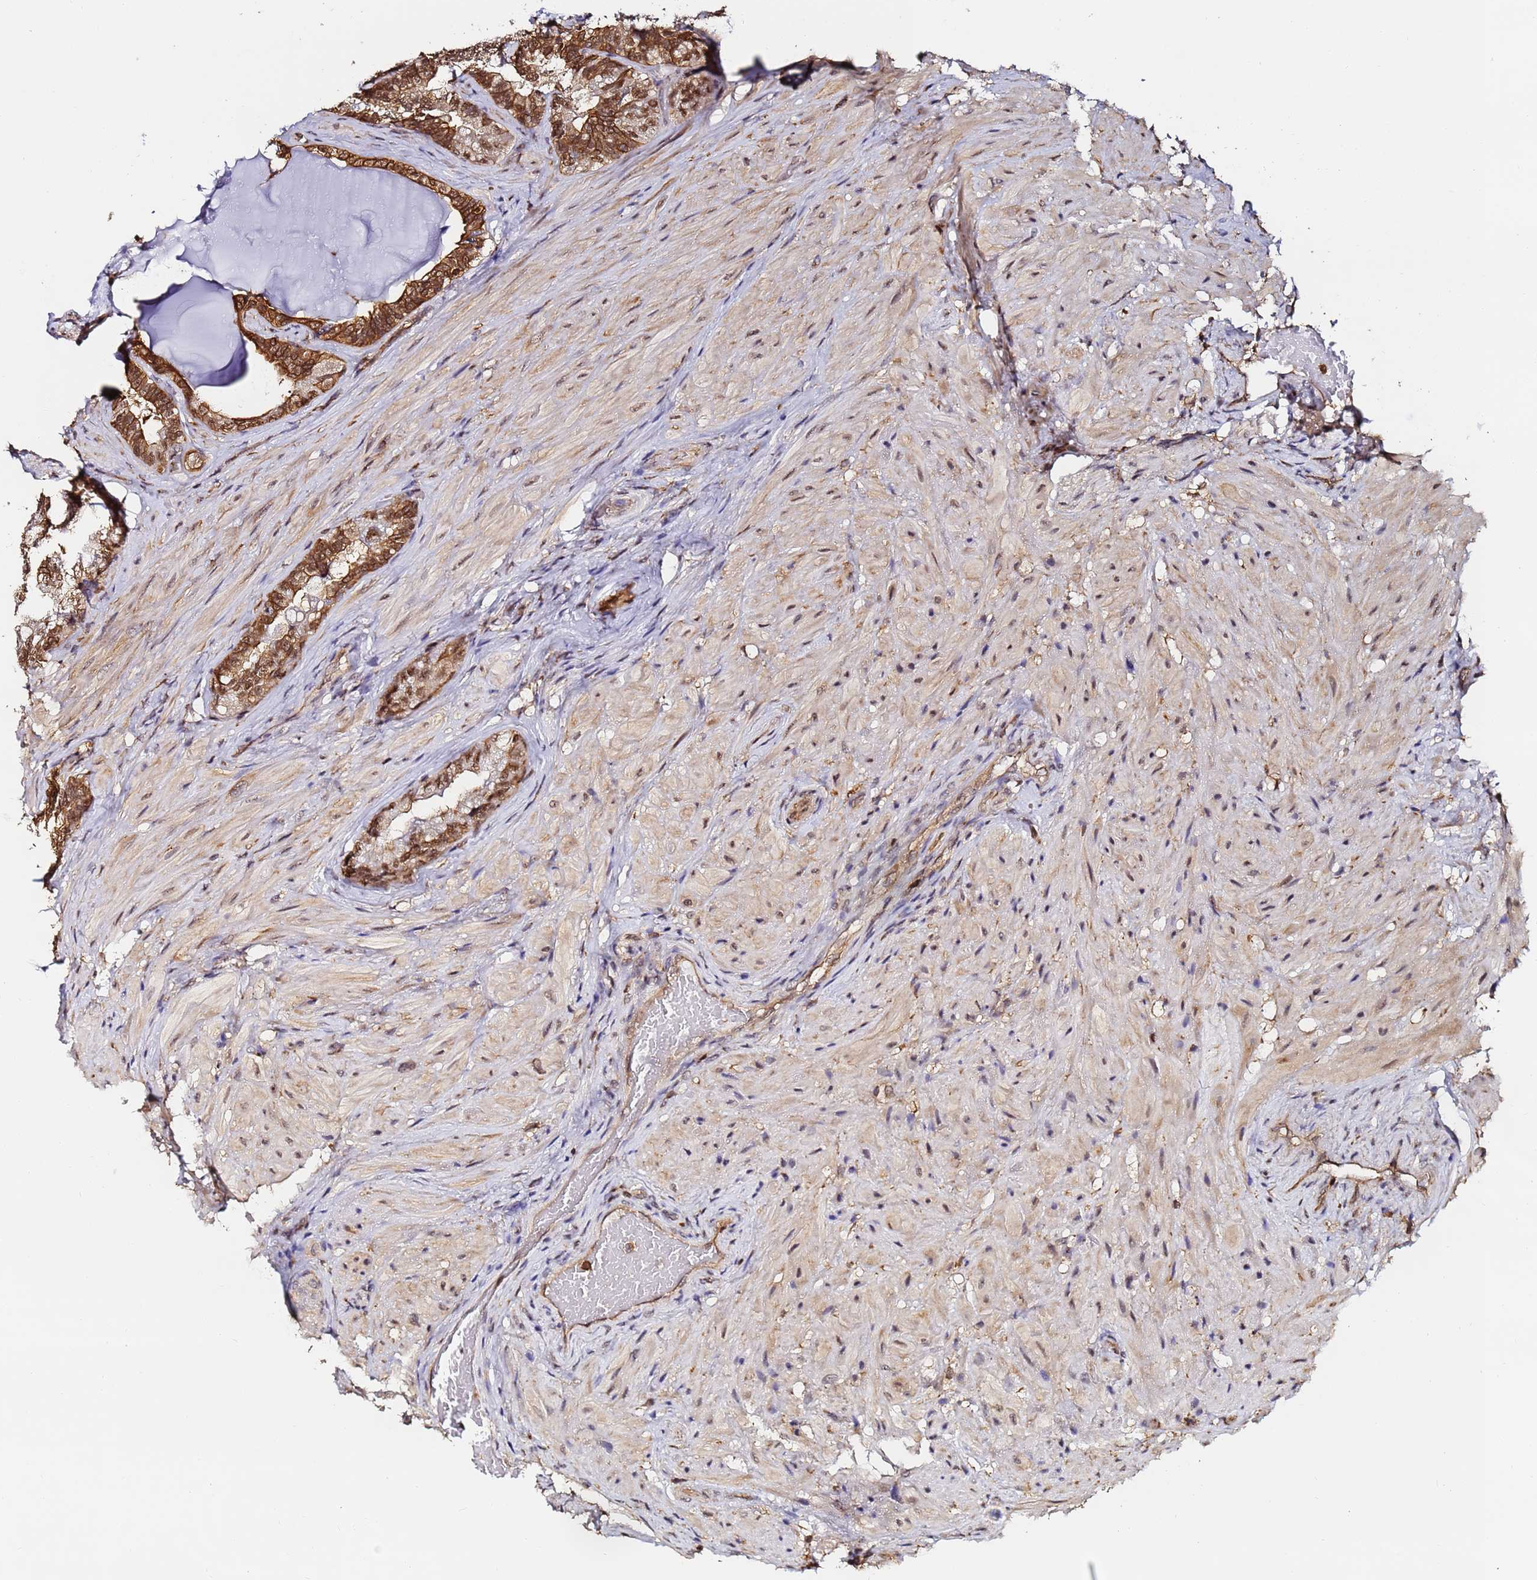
{"staining": {"intensity": "moderate", "quantity": ">75%", "location": "cytoplasmic/membranous,nuclear"}, "tissue": "seminal vesicle", "cell_type": "Glandular cells", "image_type": "normal", "snomed": [{"axis": "morphology", "description": "Normal tissue, NOS"}, {"axis": "topography", "description": "Prostate and seminal vesicle, NOS"}, {"axis": "topography", "description": "Prostate"}, {"axis": "topography", "description": "Seminal veicle"}], "caption": "Moderate cytoplasmic/membranous,nuclear positivity is seen in about >75% of glandular cells in unremarkable seminal vesicle.", "gene": "PPP4C", "patient": {"sex": "male", "age": 67}}